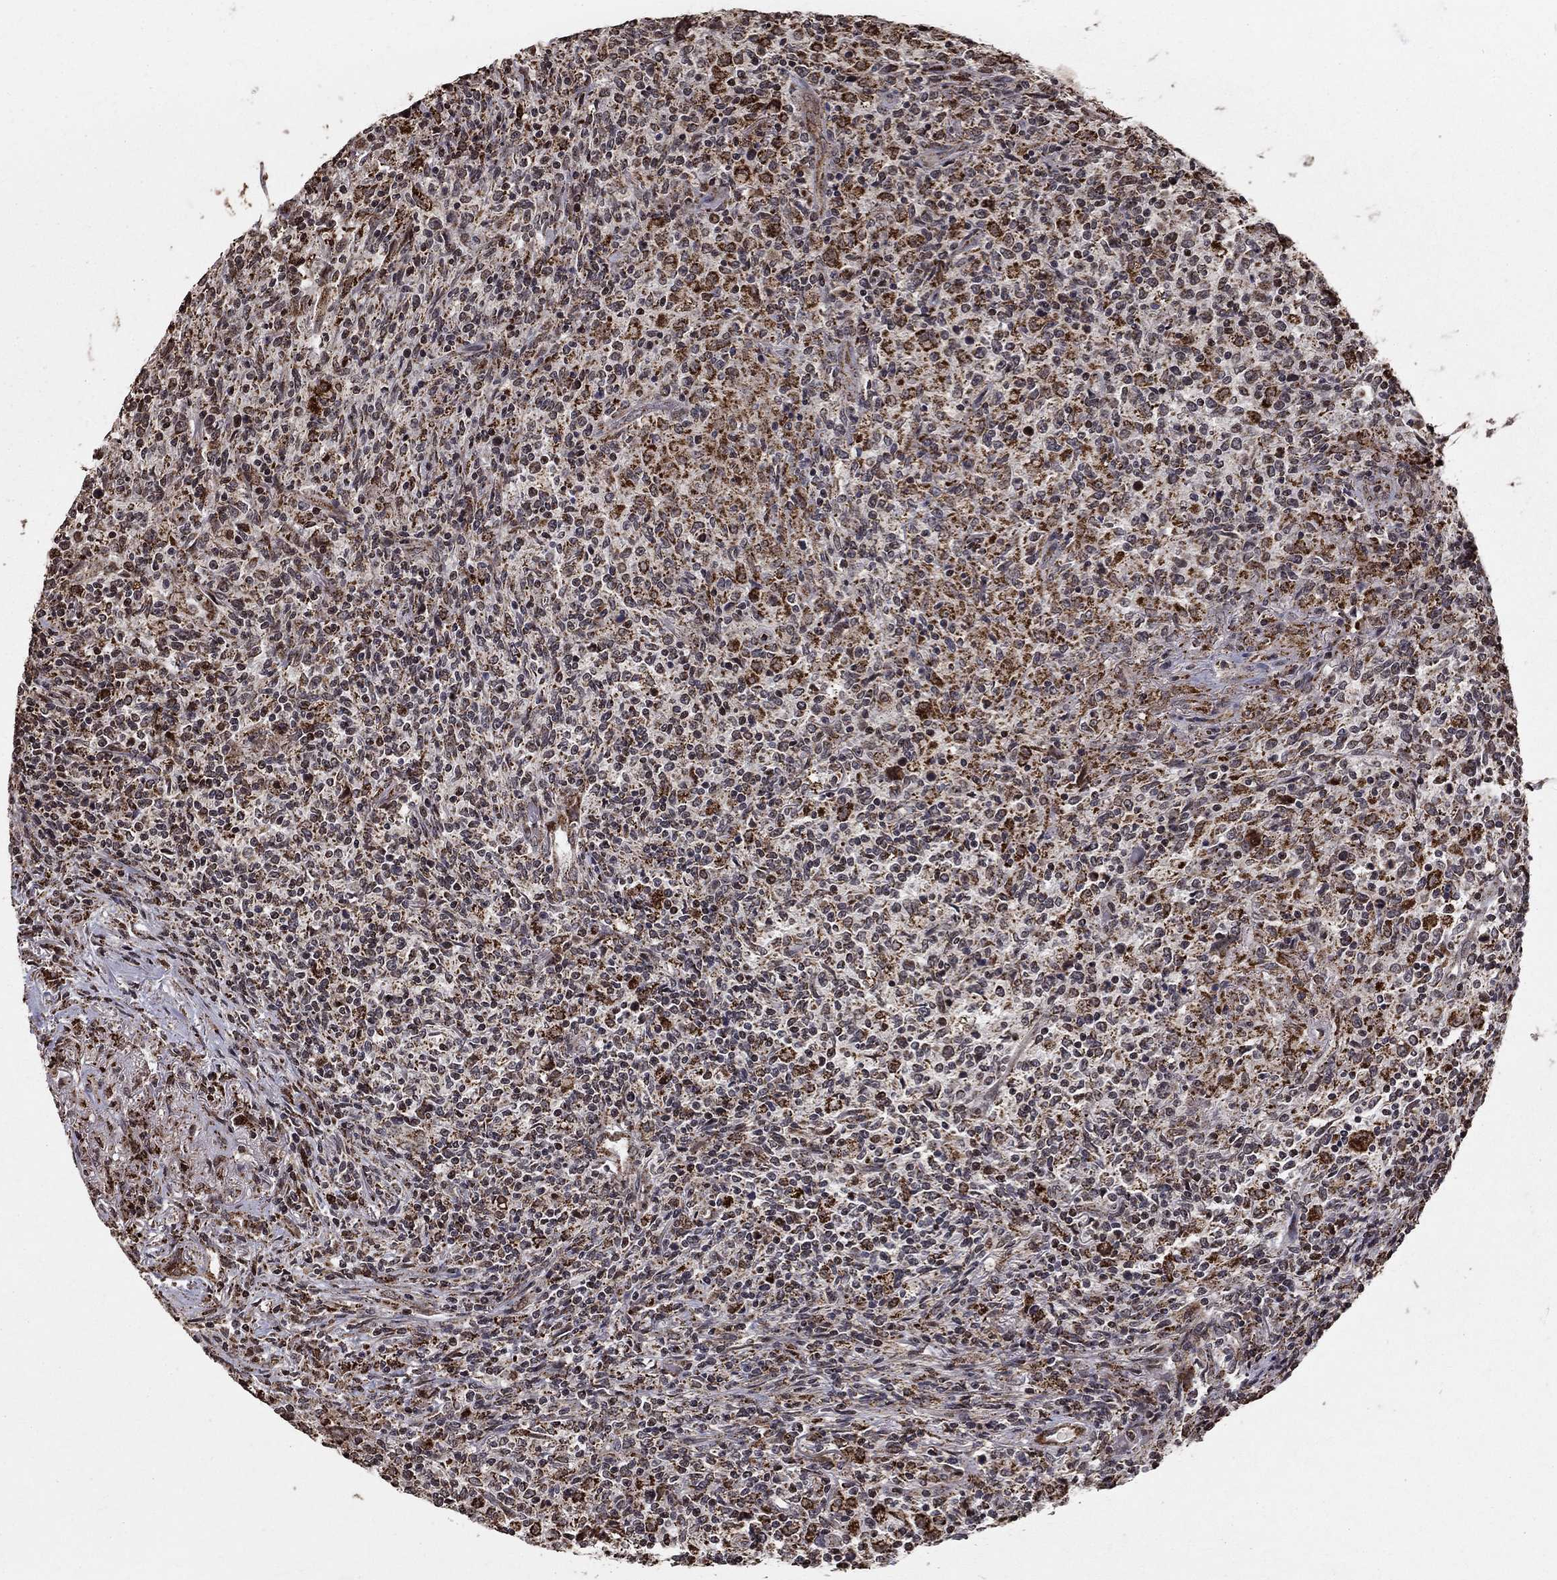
{"staining": {"intensity": "strong", "quantity": "<25%", "location": "cytoplasmic/membranous"}, "tissue": "lymphoma", "cell_type": "Tumor cells", "image_type": "cancer", "snomed": [{"axis": "morphology", "description": "Malignant lymphoma, non-Hodgkin's type, High grade"}, {"axis": "topography", "description": "Lung"}], "caption": "The image reveals a brown stain indicating the presence of a protein in the cytoplasmic/membranous of tumor cells in malignant lymphoma, non-Hodgkin's type (high-grade).", "gene": "ACOT13", "patient": {"sex": "male", "age": 79}}